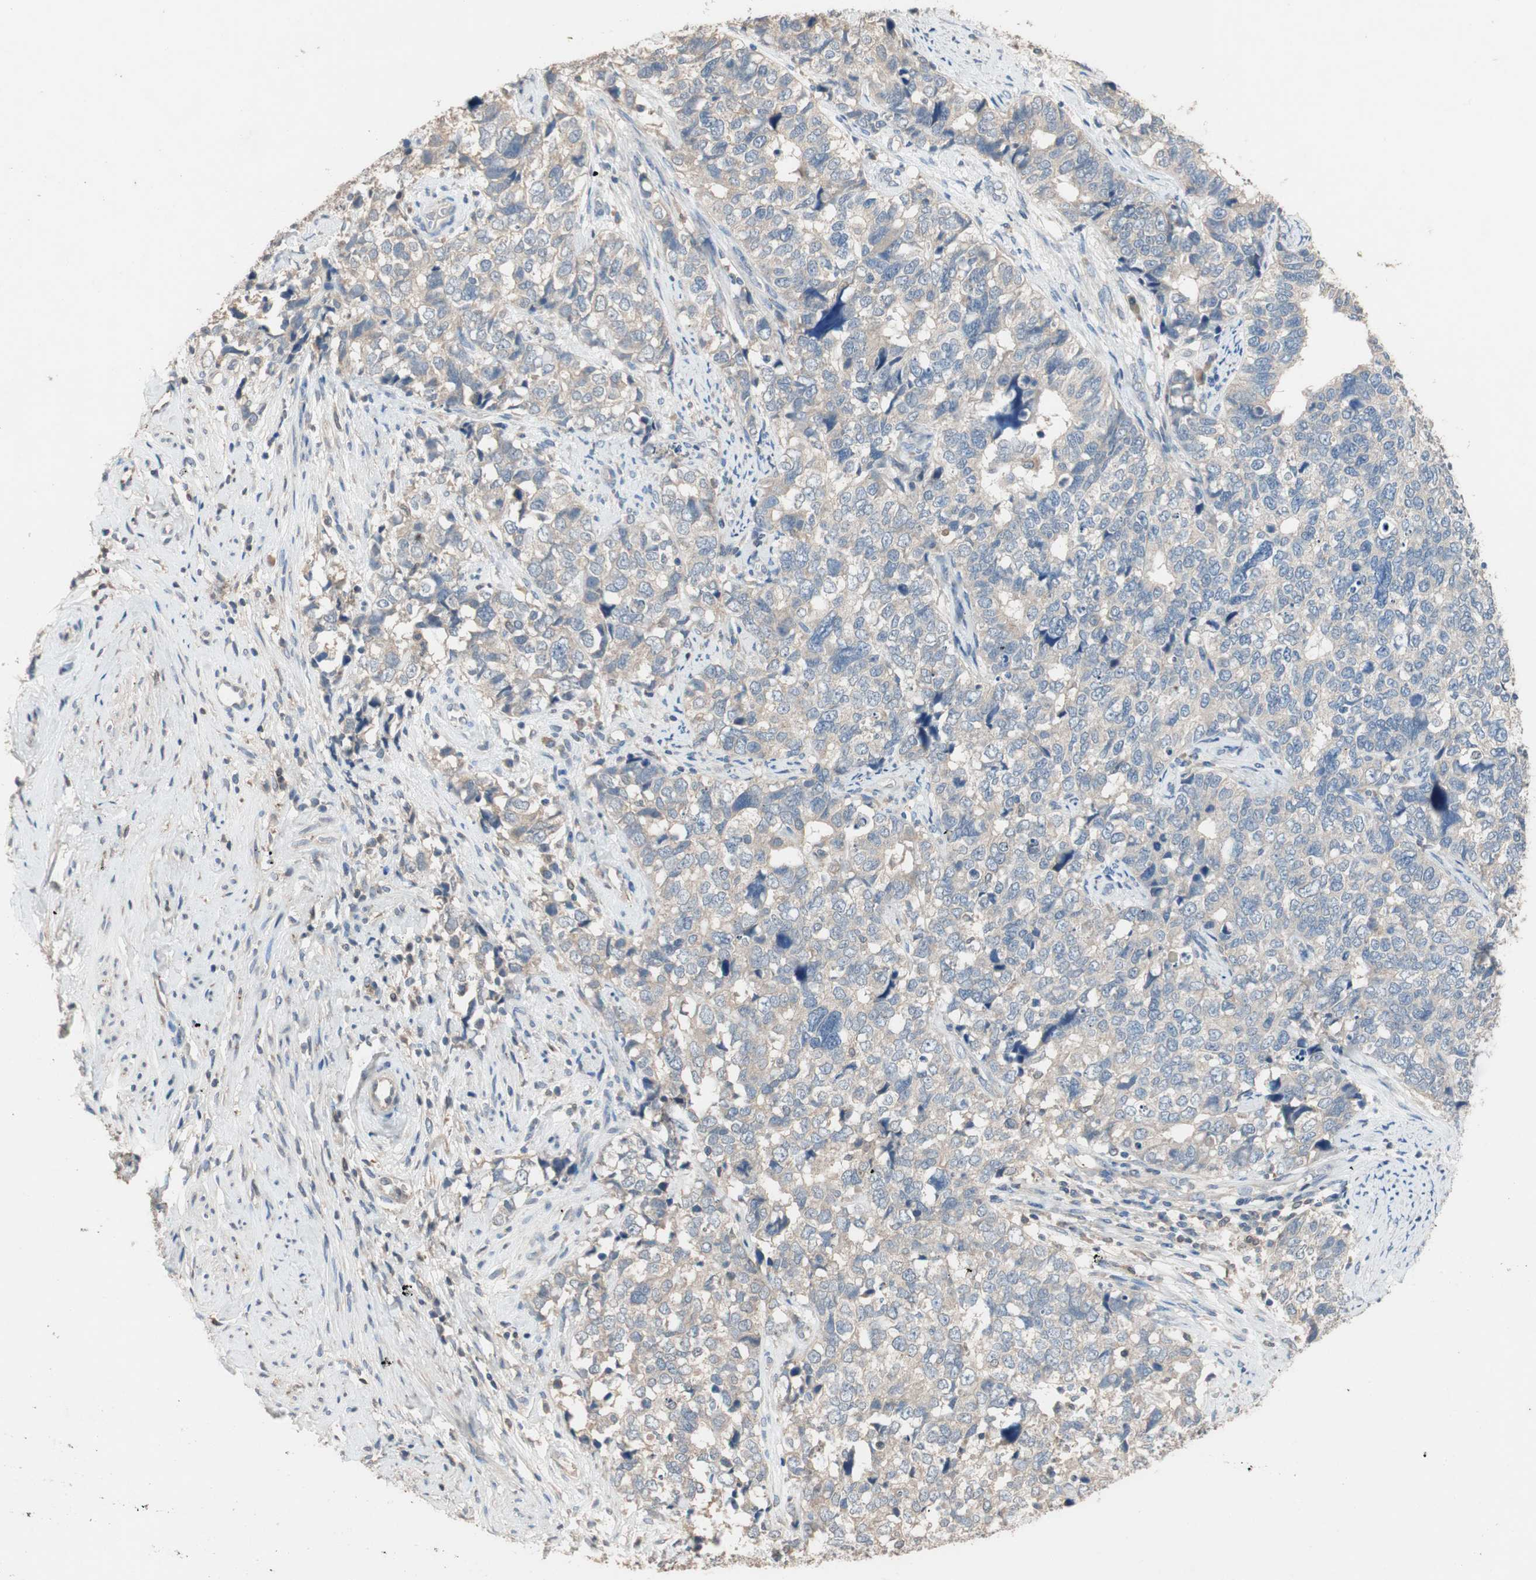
{"staining": {"intensity": "weak", "quantity": "25%-75%", "location": "cytoplasmic/membranous"}, "tissue": "cervical cancer", "cell_type": "Tumor cells", "image_type": "cancer", "snomed": [{"axis": "morphology", "description": "Squamous cell carcinoma, NOS"}, {"axis": "topography", "description": "Cervix"}], "caption": "A low amount of weak cytoplasmic/membranous positivity is seen in about 25%-75% of tumor cells in cervical squamous cell carcinoma tissue. Immunohistochemistry stains the protein of interest in brown and the nuclei are stained blue.", "gene": "ADAP1", "patient": {"sex": "female", "age": 63}}